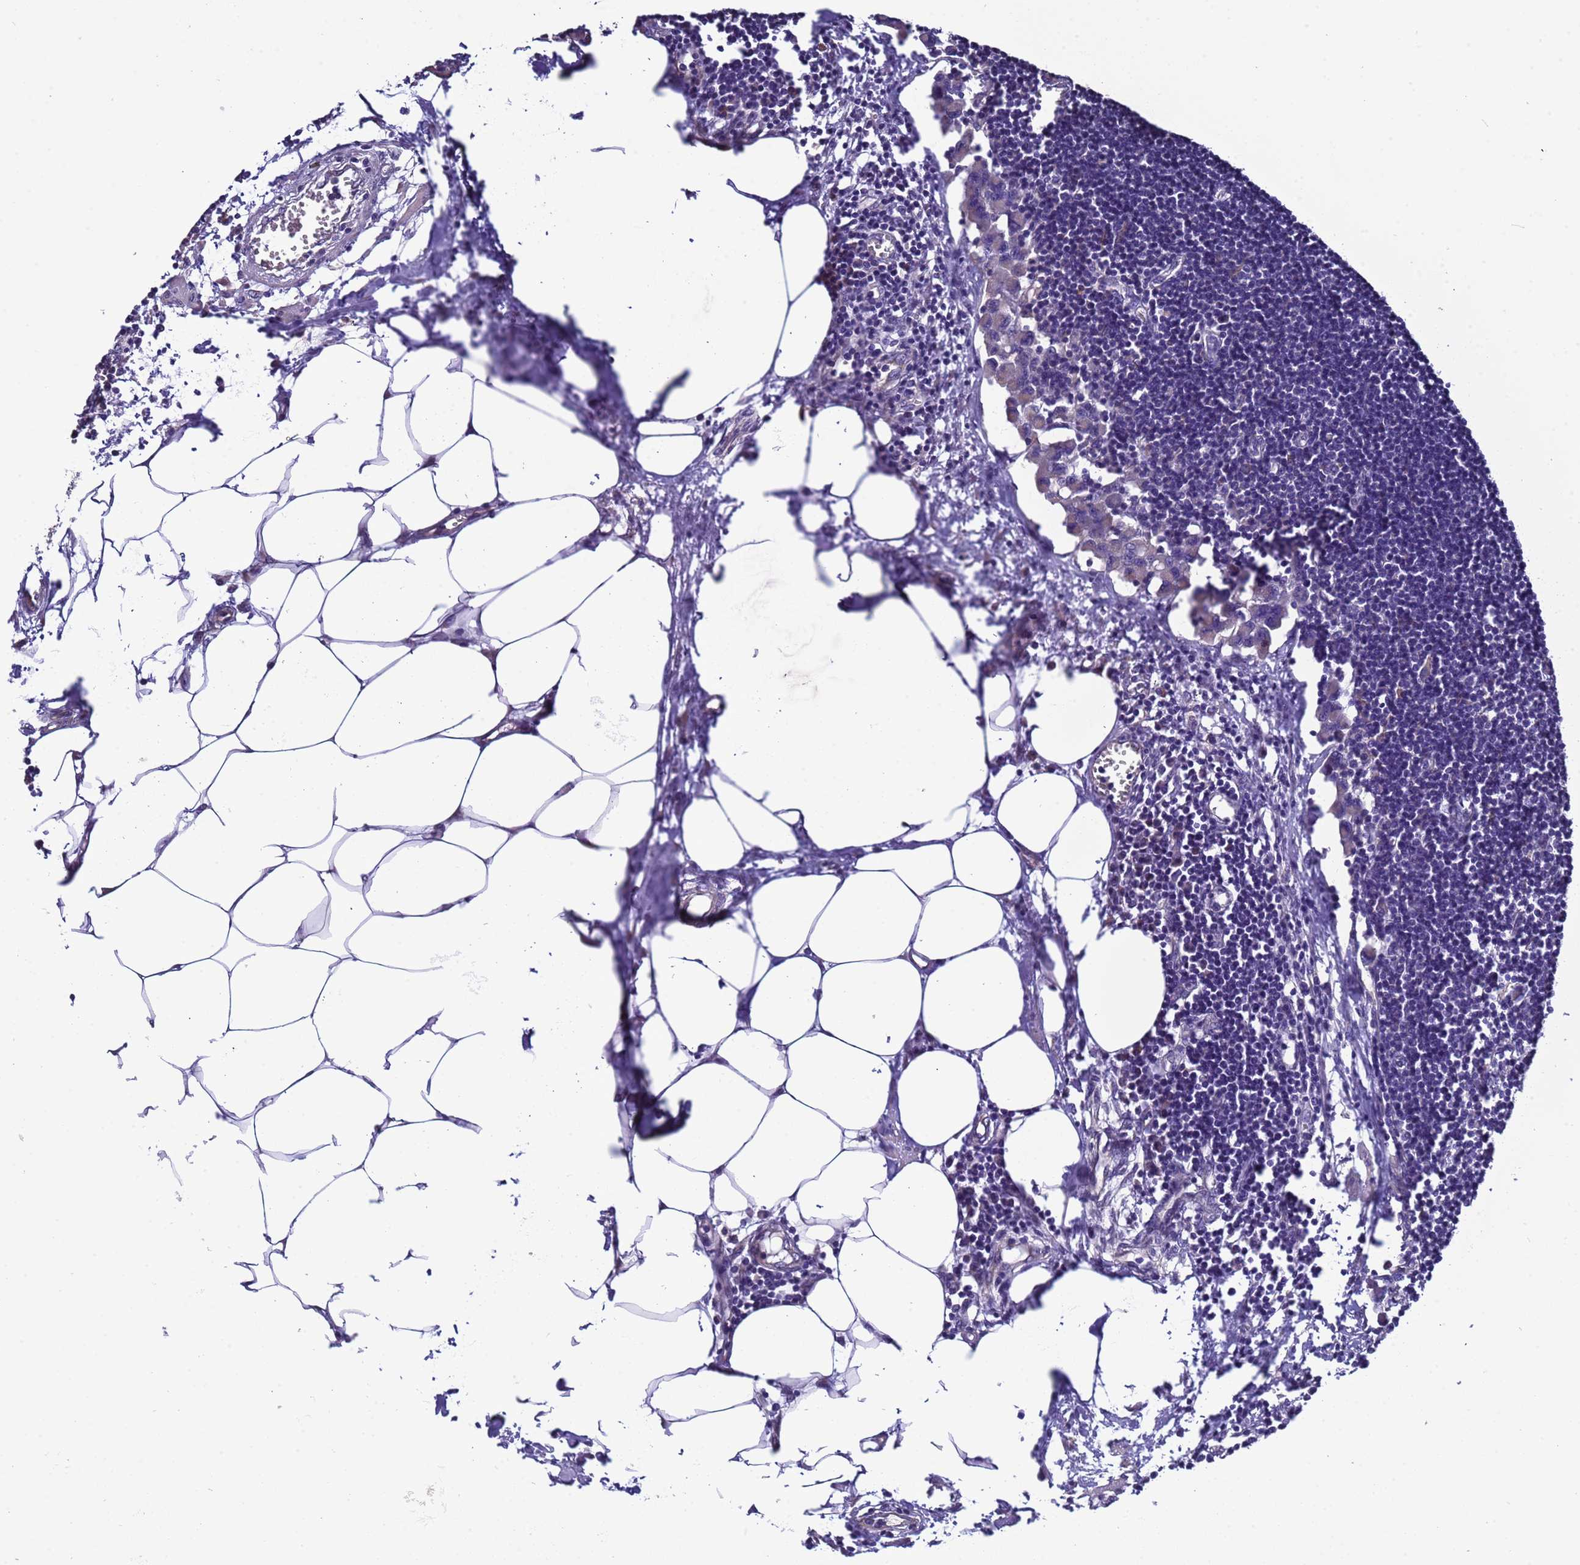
{"staining": {"intensity": "negative", "quantity": "none", "location": "none"}, "tissue": "lymph node", "cell_type": "Germinal center cells", "image_type": "normal", "snomed": [{"axis": "morphology", "description": "Normal tissue, NOS"}, {"axis": "morphology", "description": "Malignant melanoma, Metastatic site"}, {"axis": "topography", "description": "Lymph node"}], "caption": "Lymph node was stained to show a protein in brown. There is no significant expression in germinal center cells.", "gene": "ELMOD2", "patient": {"sex": "male", "age": 41}}